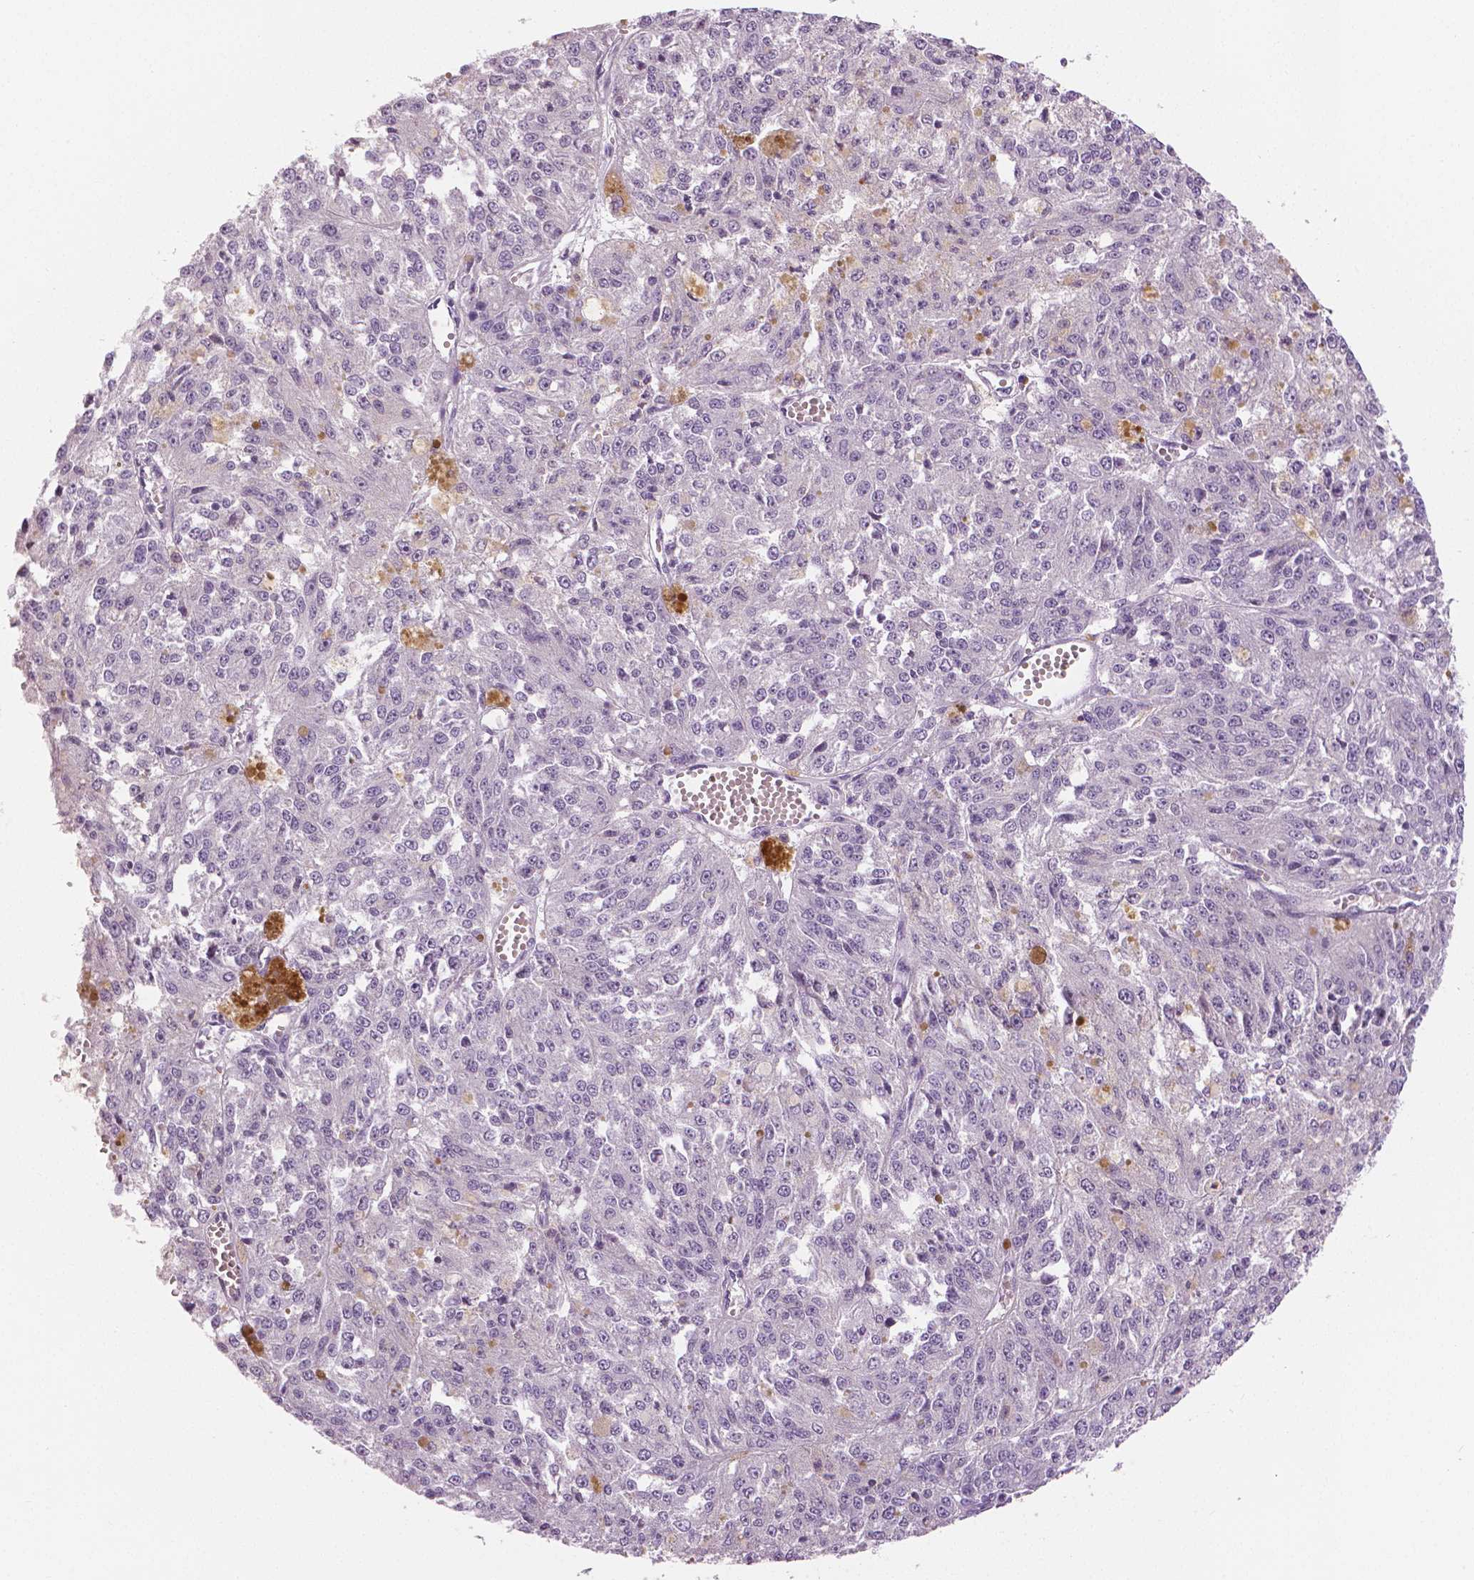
{"staining": {"intensity": "negative", "quantity": "none", "location": "none"}, "tissue": "melanoma", "cell_type": "Tumor cells", "image_type": "cancer", "snomed": [{"axis": "morphology", "description": "Malignant melanoma, Metastatic site"}, {"axis": "topography", "description": "Lymph node"}], "caption": "Tumor cells show no significant positivity in malignant melanoma (metastatic site). The staining is performed using DAB brown chromogen with nuclei counter-stained in using hematoxylin.", "gene": "SLC24A1", "patient": {"sex": "female", "age": 64}}